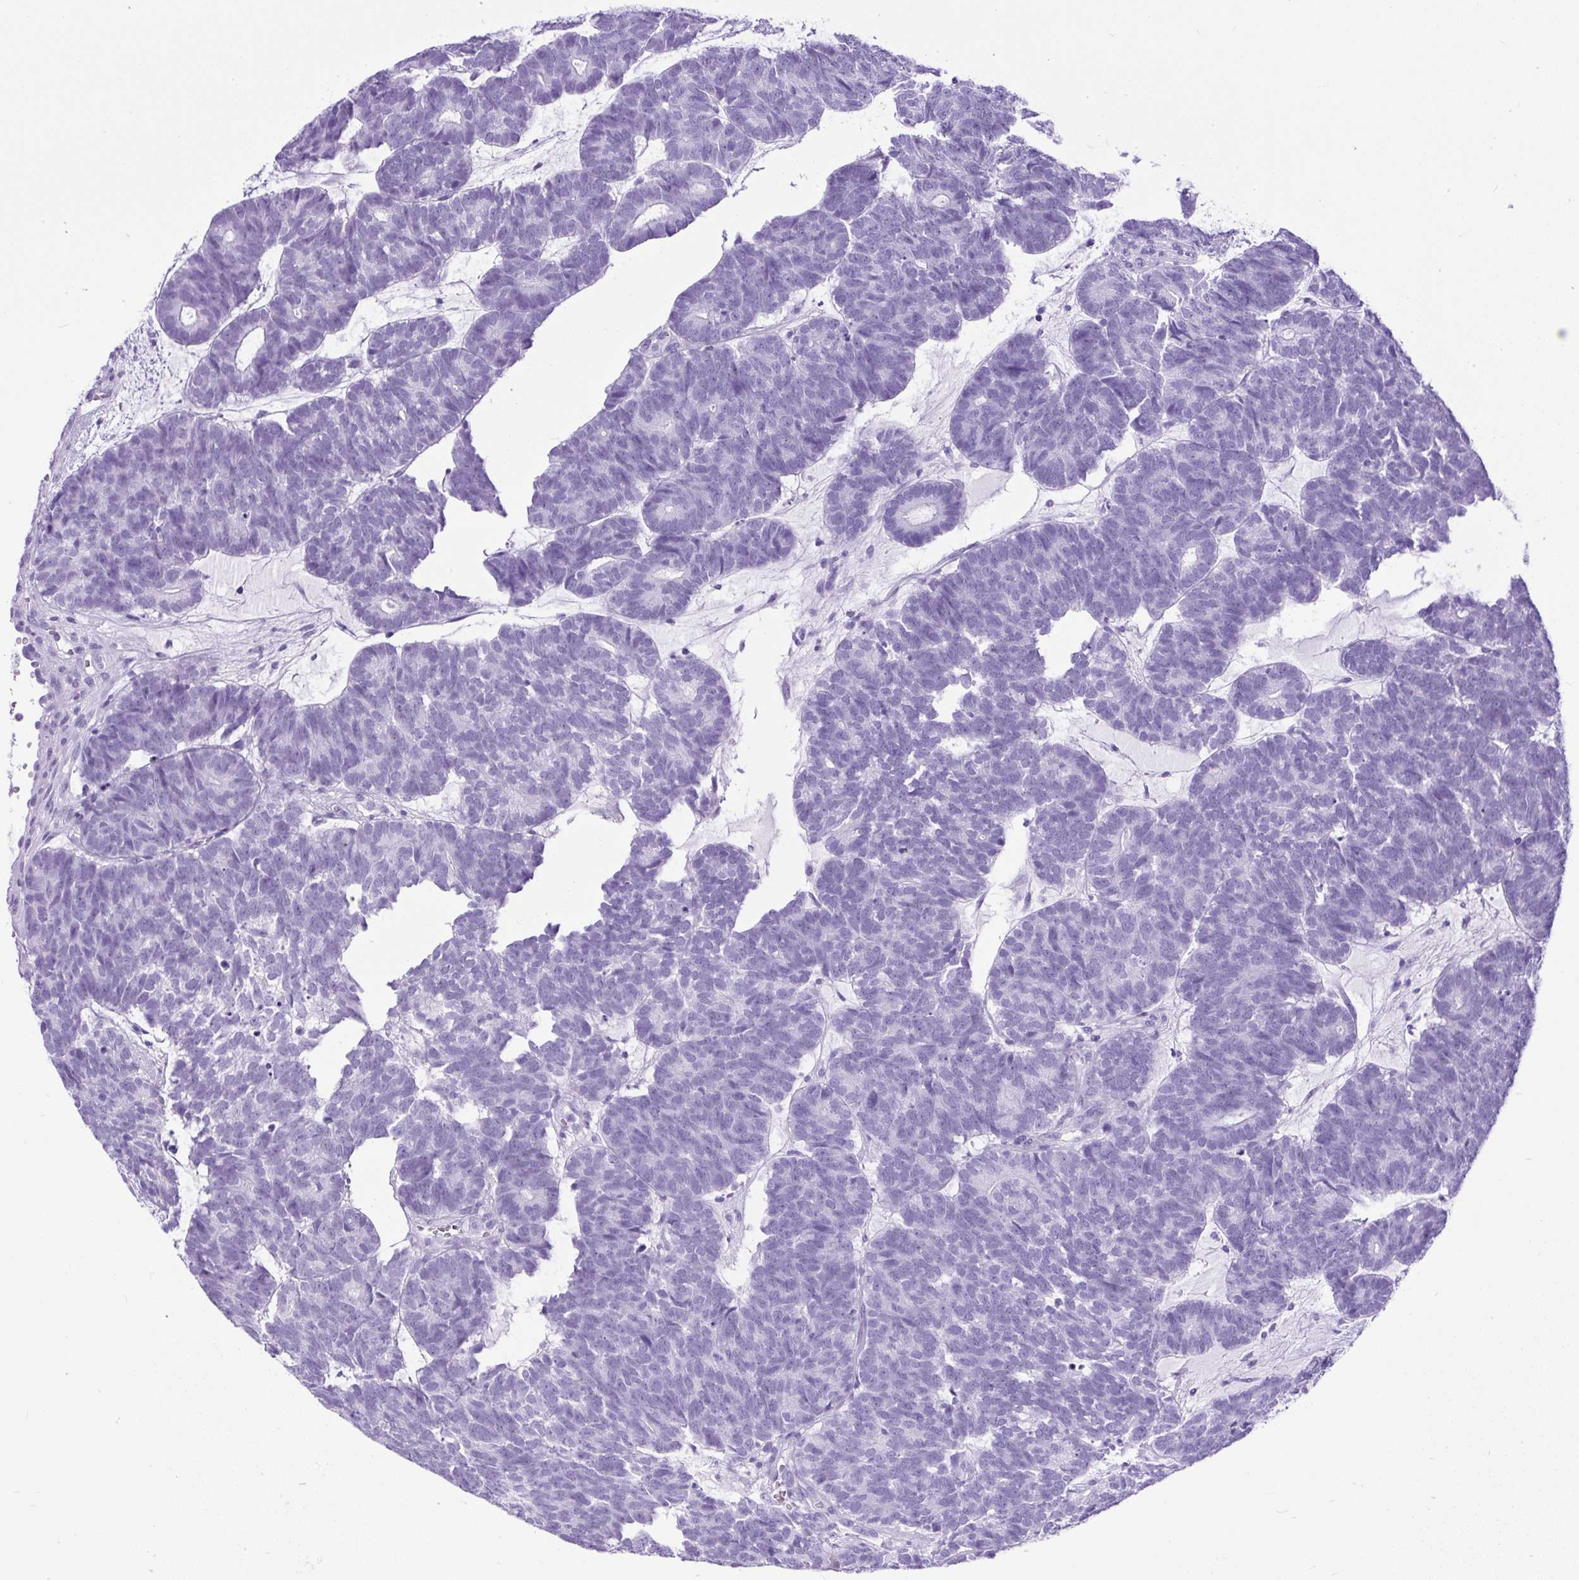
{"staining": {"intensity": "negative", "quantity": "none", "location": "none"}, "tissue": "head and neck cancer", "cell_type": "Tumor cells", "image_type": "cancer", "snomed": [{"axis": "morphology", "description": "Adenocarcinoma, NOS"}, {"axis": "topography", "description": "Head-Neck"}], "caption": "The immunohistochemistry (IHC) micrograph has no significant expression in tumor cells of head and neck adenocarcinoma tissue.", "gene": "CEL", "patient": {"sex": "female", "age": 81}}